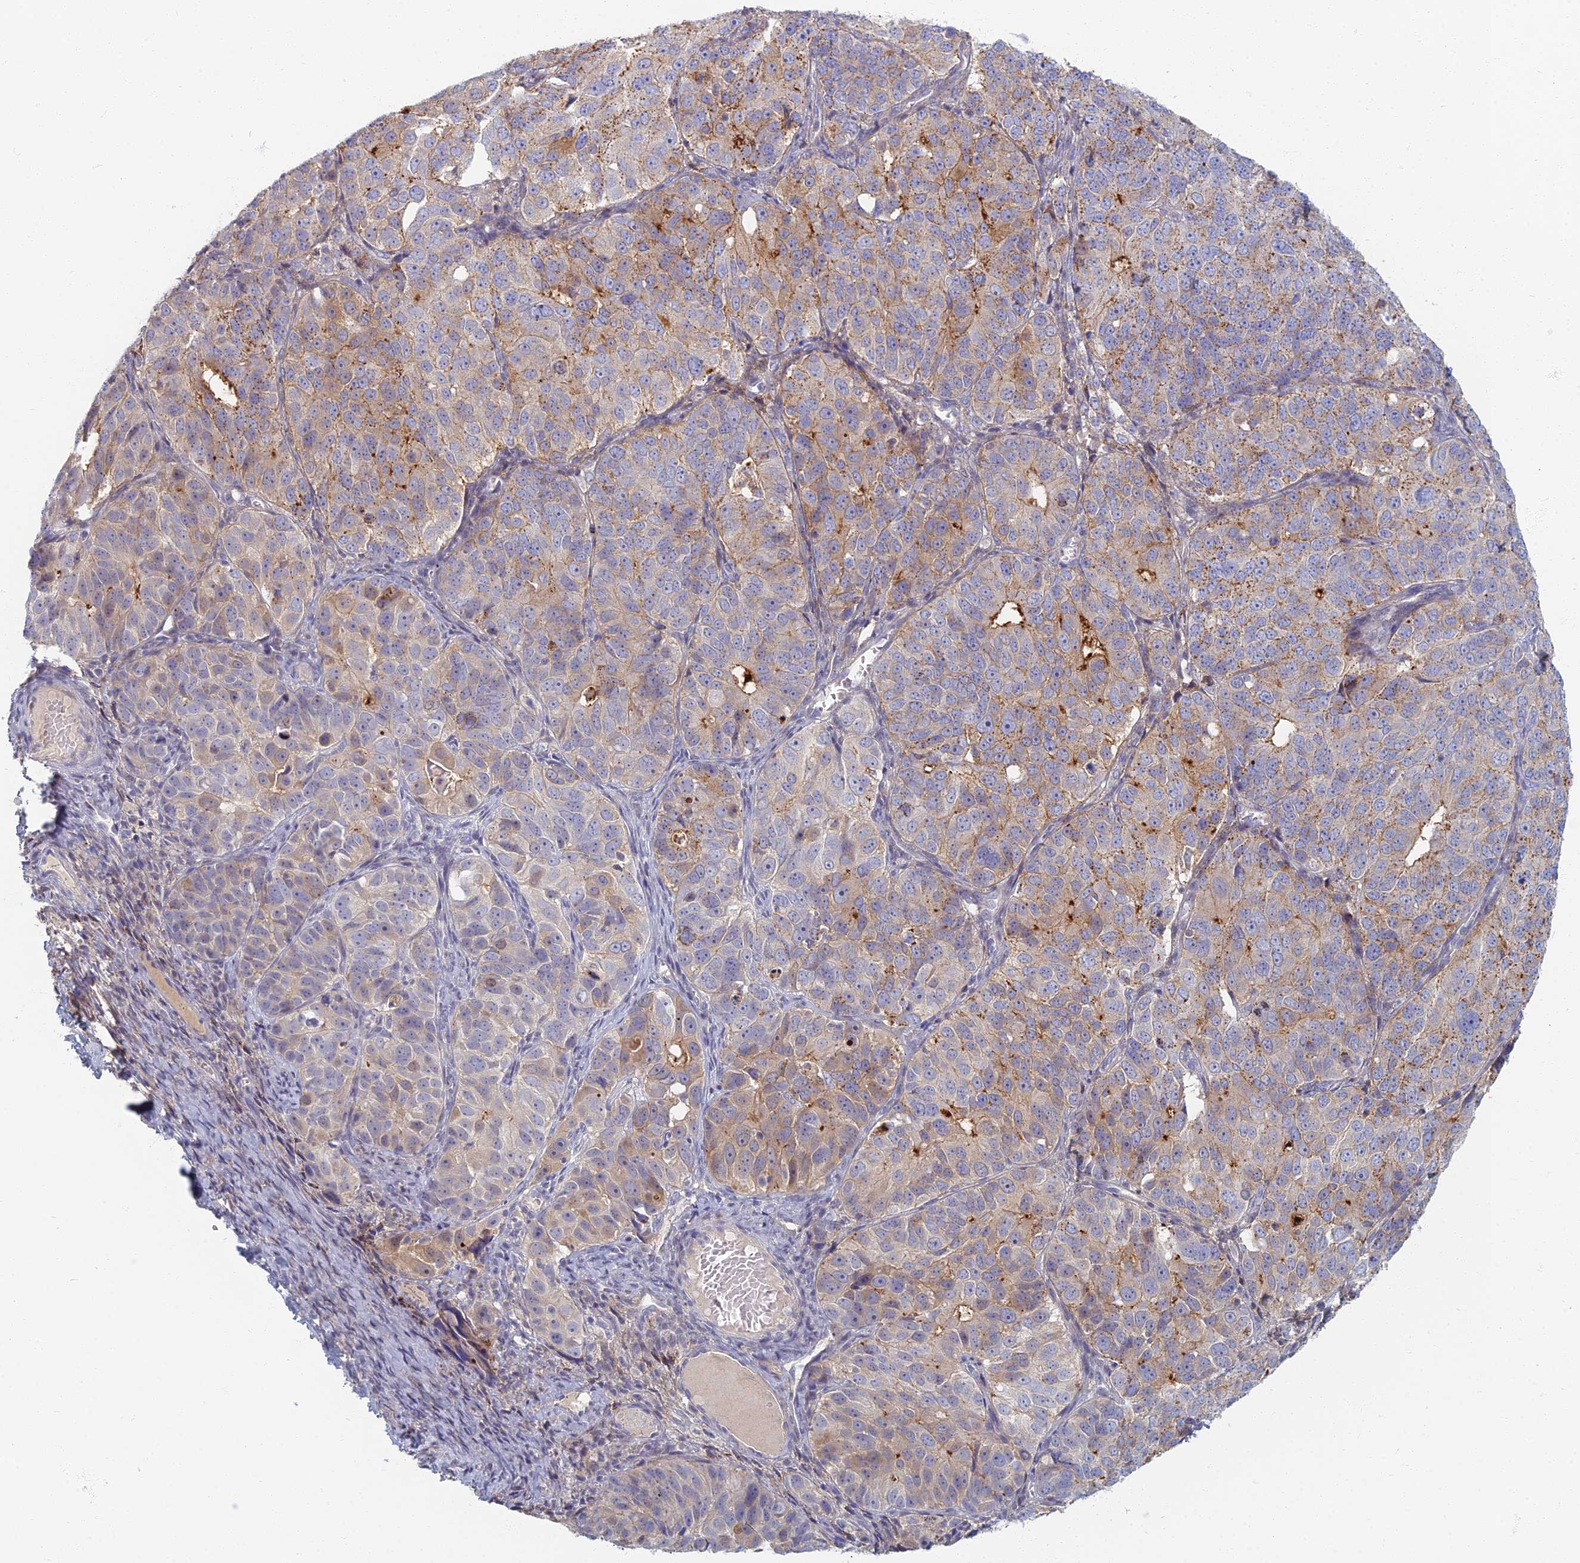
{"staining": {"intensity": "moderate", "quantity": ">75%", "location": "cytoplasmic/membranous"}, "tissue": "ovarian cancer", "cell_type": "Tumor cells", "image_type": "cancer", "snomed": [{"axis": "morphology", "description": "Carcinoma, endometroid"}, {"axis": "topography", "description": "Ovary"}], "caption": "Immunohistochemistry micrograph of ovarian cancer (endometroid carcinoma) stained for a protein (brown), which reveals medium levels of moderate cytoplasmic/membranous staining in about >75% of tumor cells.", "gene": "CHMP4B", "patient": {"sex": "female", "age": 51}}